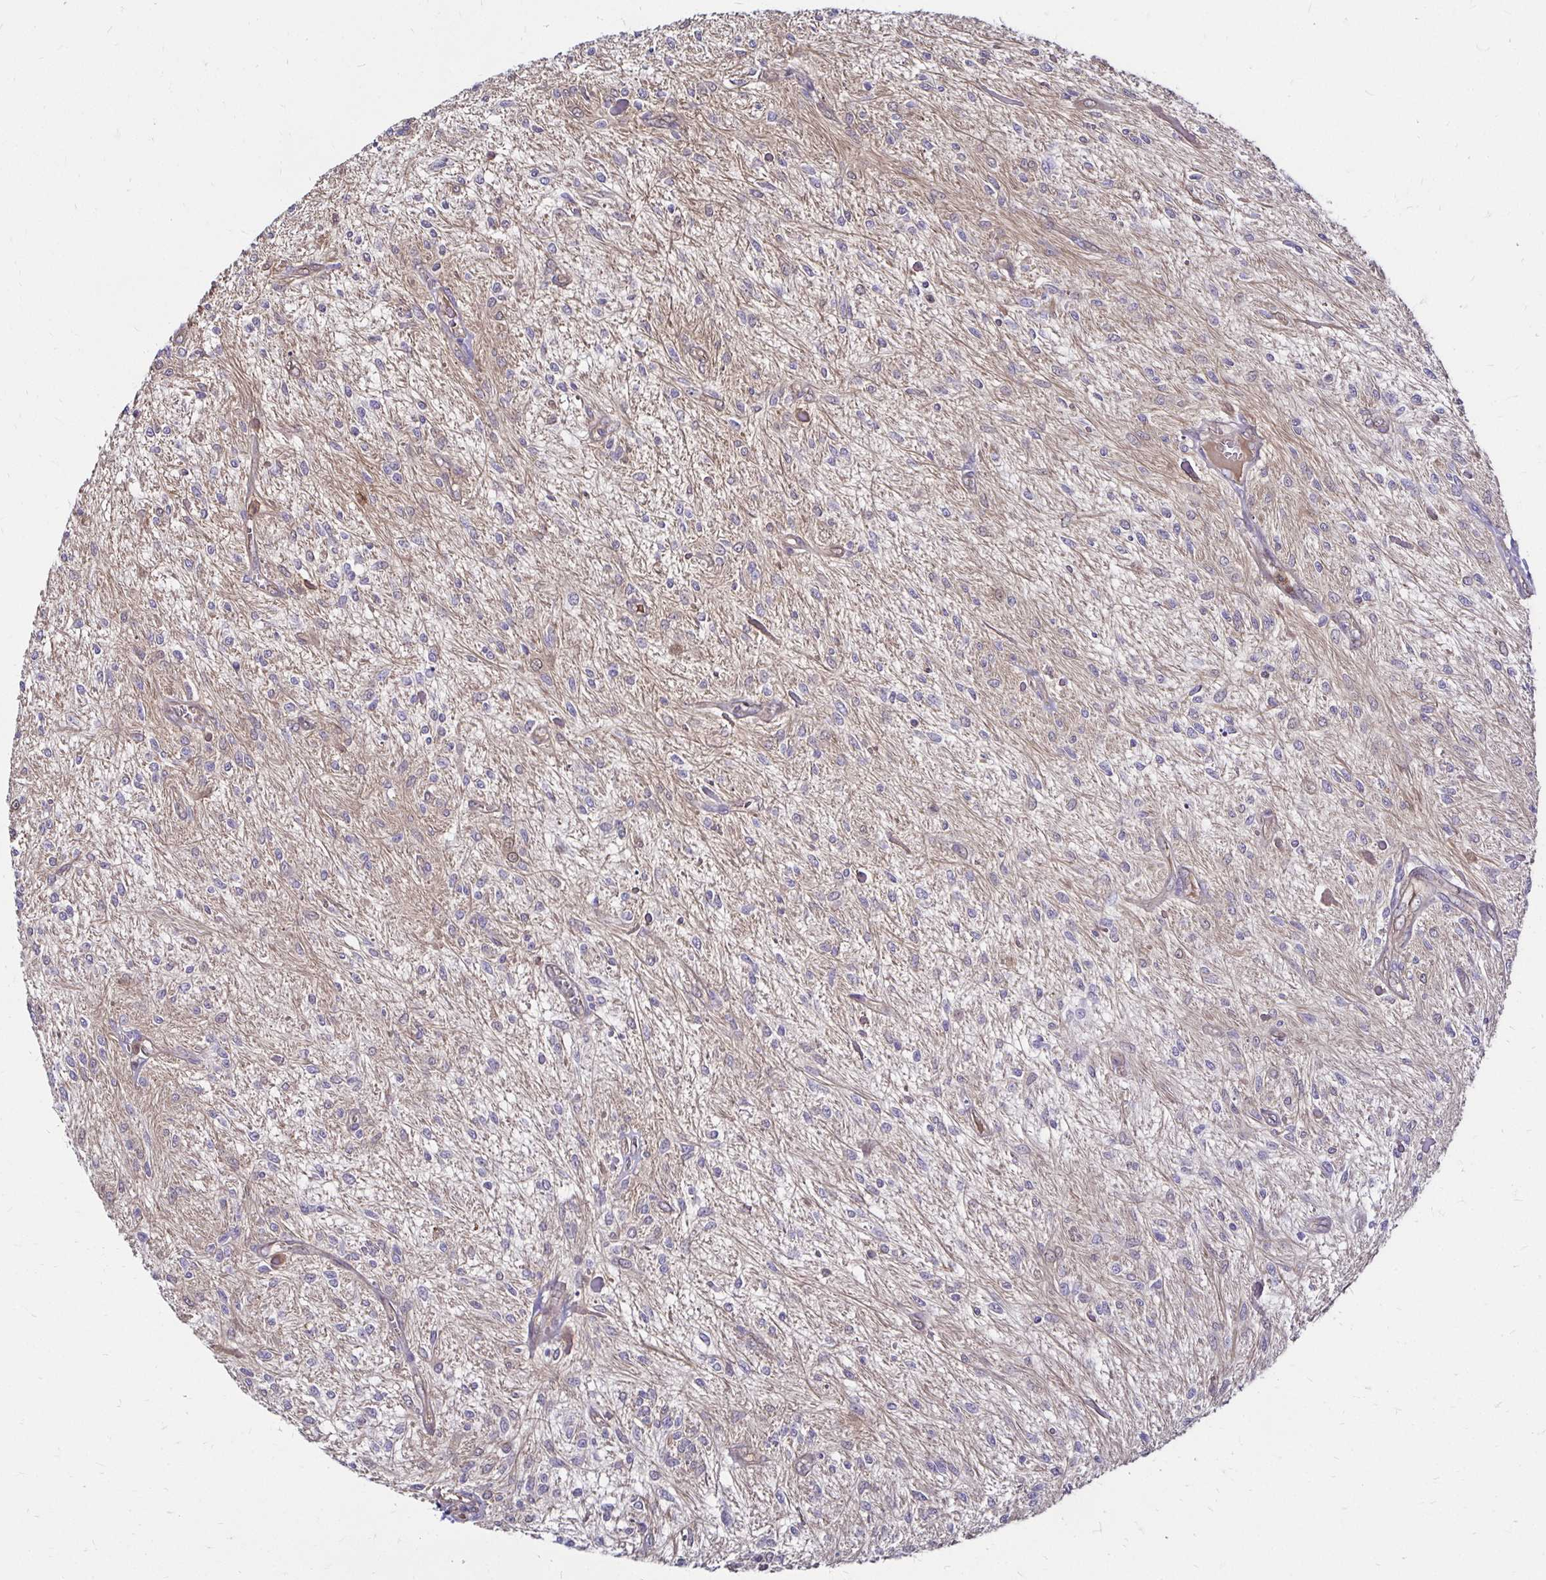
{"staining": {"intensity": "negative", "quantity": "none", "location": "none"}, "tissue": "glioma", "cell_type": "Tumor cells", "image_type": "cancer", "snomed": [{"axis": "morphology", "description": "Glioma, malignant, Low grade"}, {"axis": "topography", "description": "Cerebellum"}], "caption": "IHC histopathology image of human glioma stained for a protein (brown), which reveals no positivity in tumor cells.", "gene": "TXN", "patient": {"sex": "female", "age": 14}}